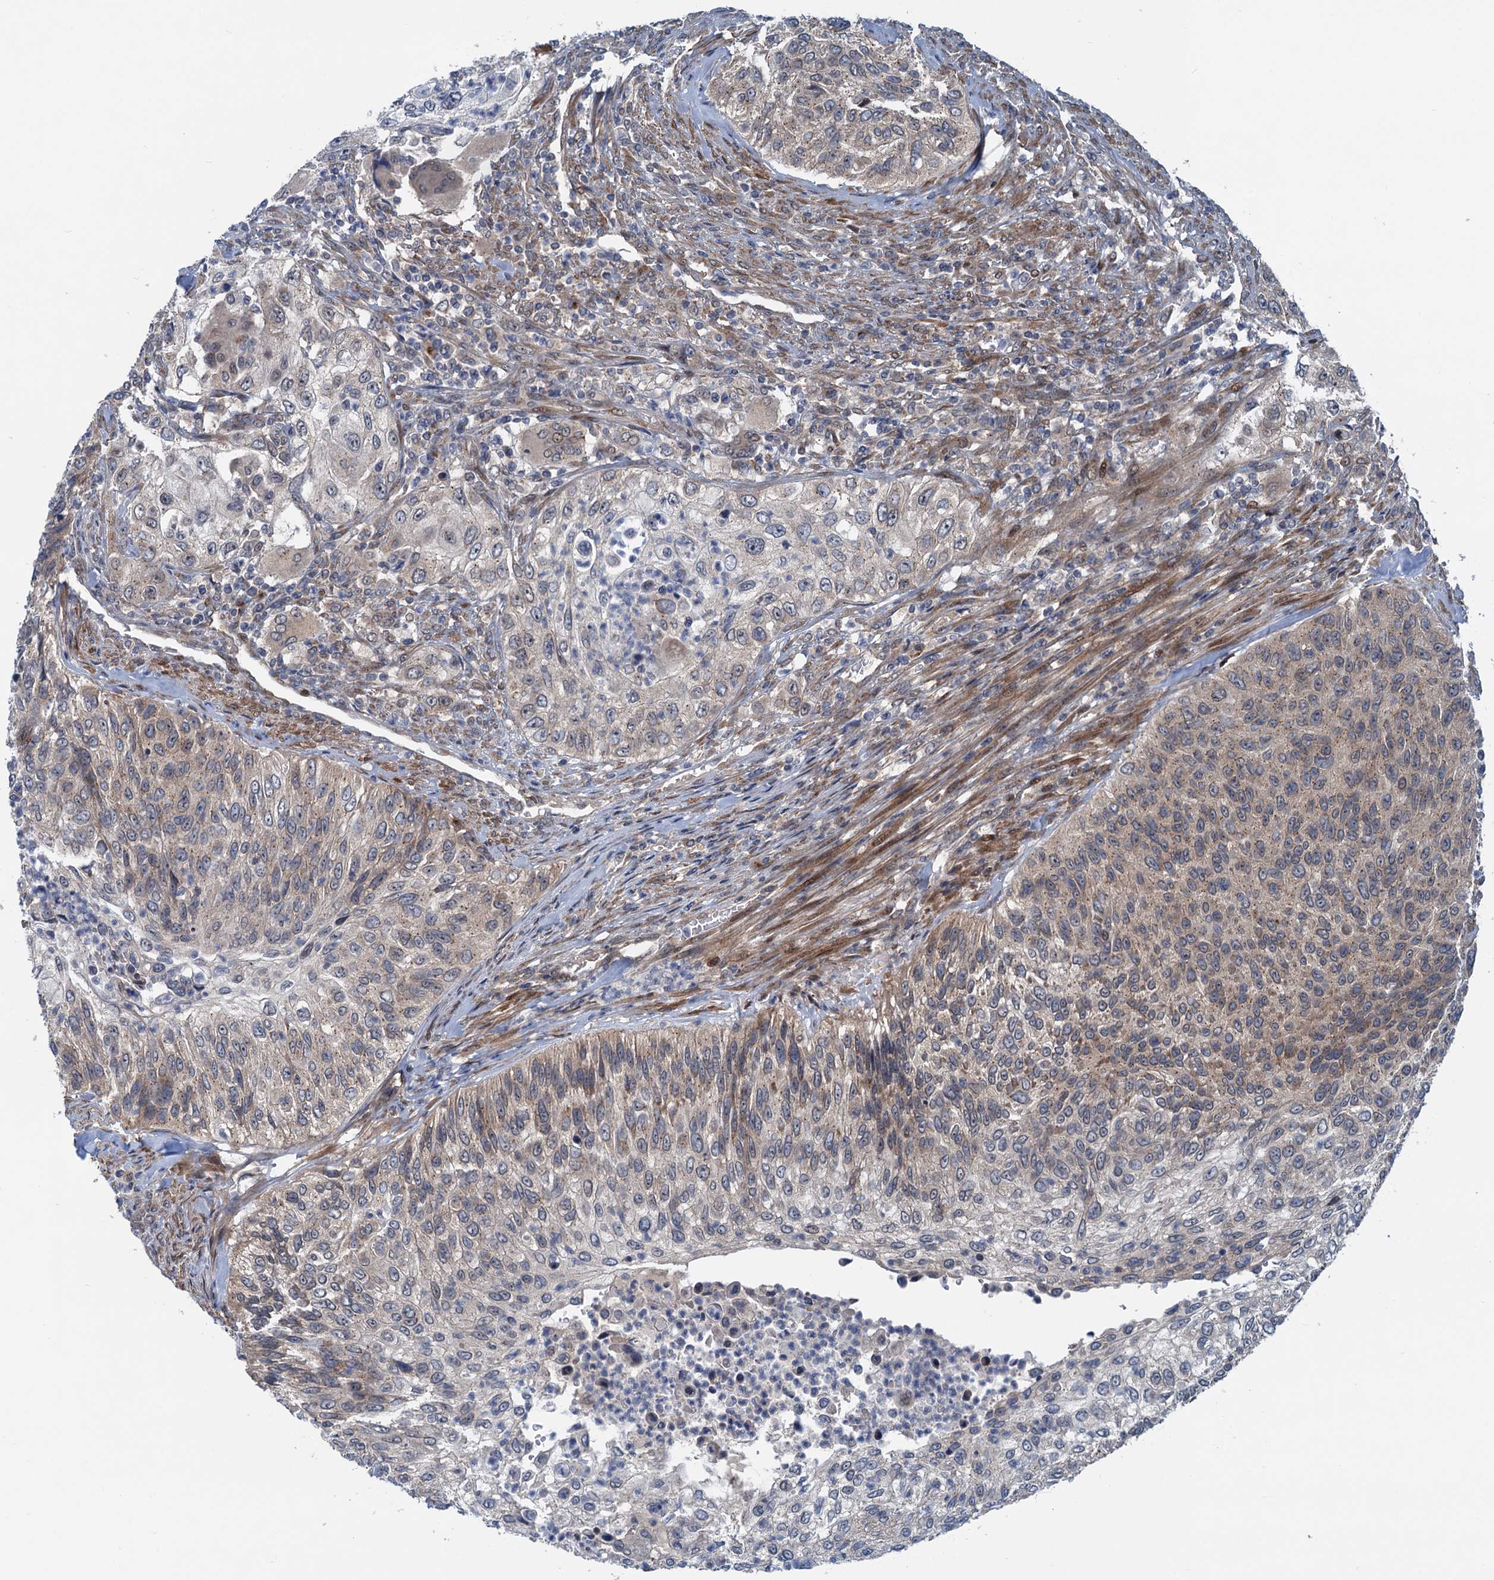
{"staining": {"intensity": "weak", "quantity": "<25%", "location": "cytoplasmic/membranous,nuclear"}, "tissue": "urothelial cancer", "cell_type": "Tumor cells", "image_type": "cancer", "snomed": [{"axis": "morphology", "description": "Urothelial carcinoma, High grade"}, {"axis": "topography", "description": "Urinary bladder"}], "caption": "This is a photomicrograph of IHC staining of high-grade urothelial carcinoma, which shows no staining in tumor cells.", "gene": "DYNC2I2", "patient": {"sex": "female", "age": 60}}